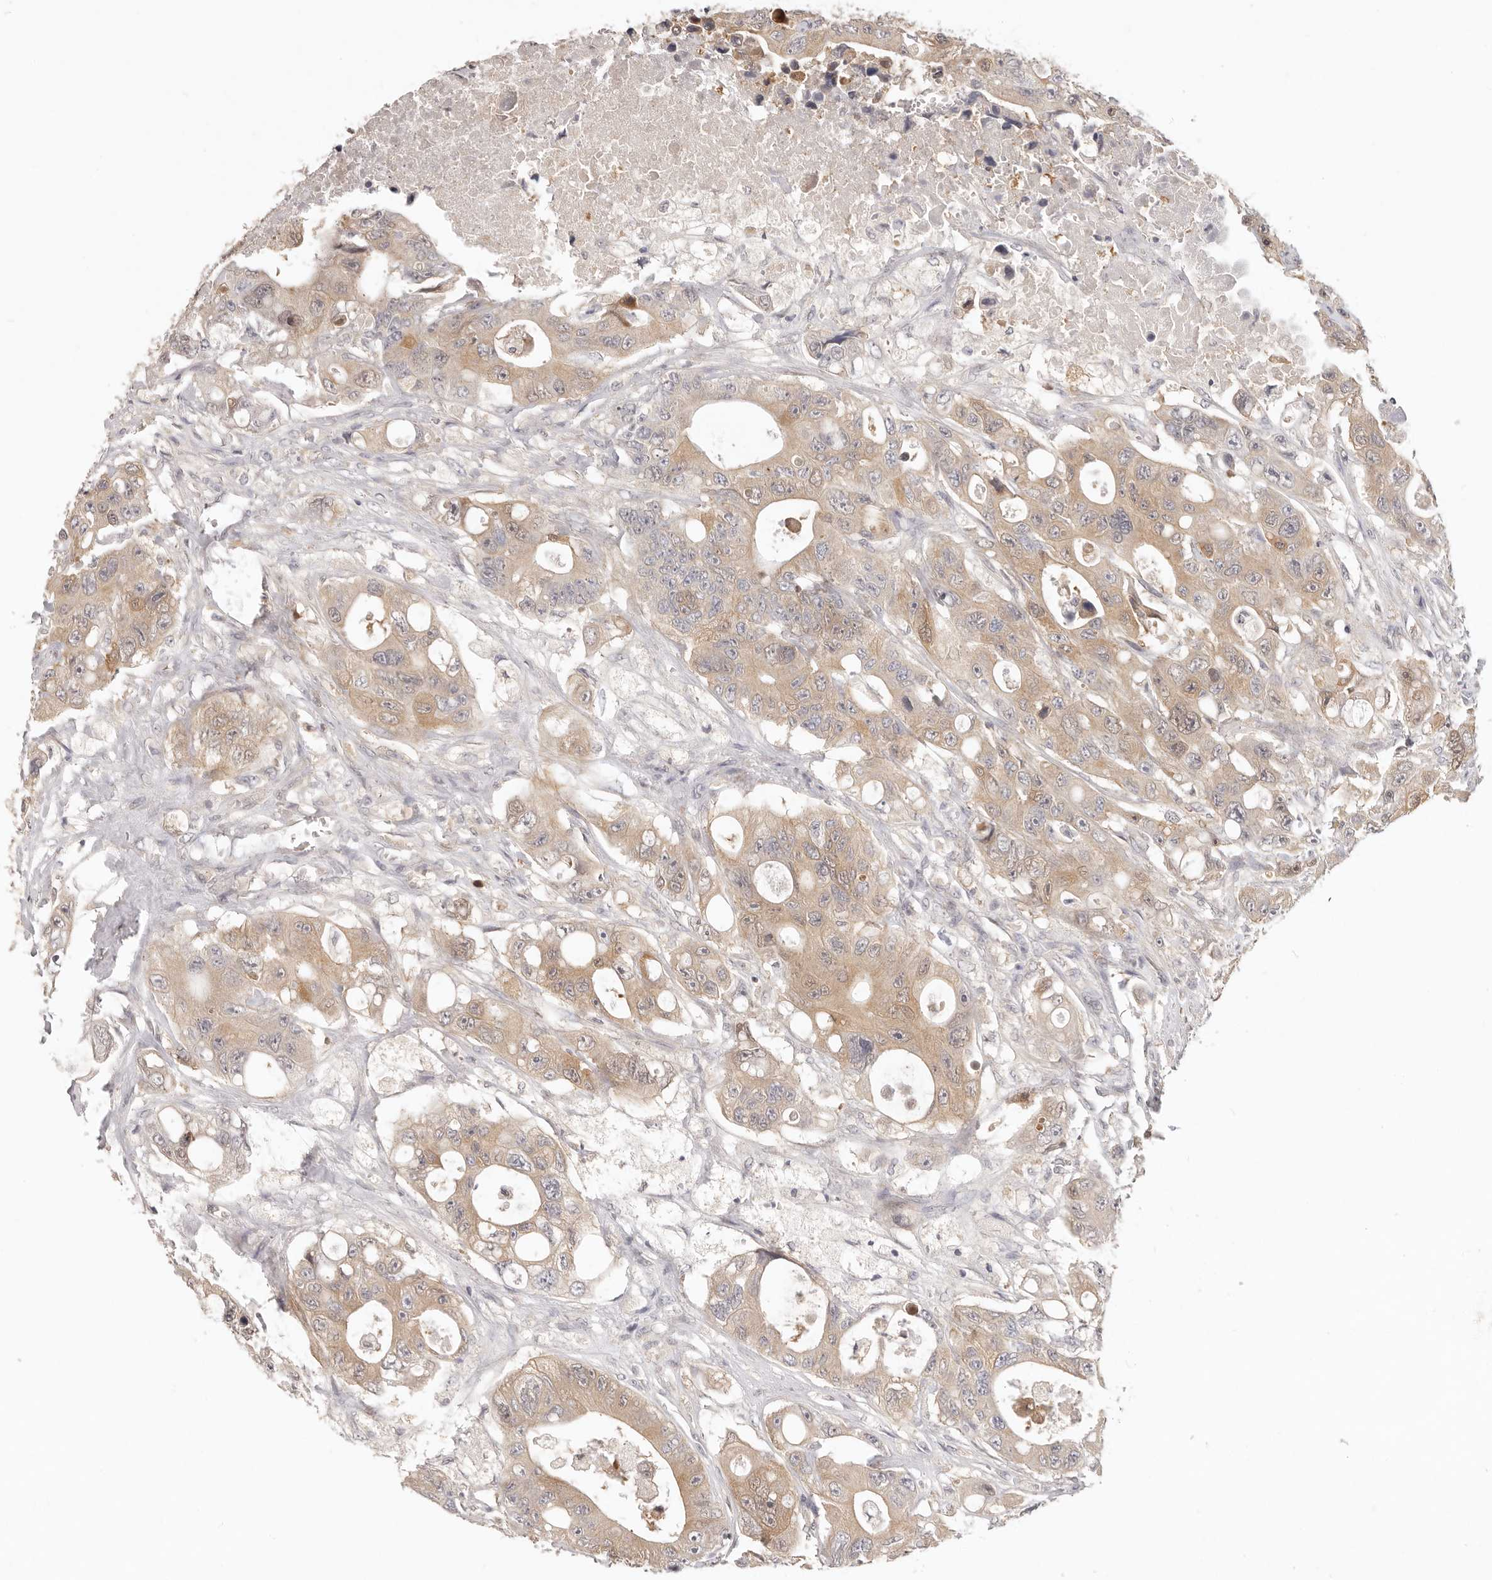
{"staining": {"intensity": "moderate", "quantity": ">75%", "location": "cytoplasmic/membranous"}, "tissue": "colorectal cancer", "cell_type": "Tumor cells", "image_type": "cancer", "snomed": [{"axis": "morphology", "description": "Adenocarcinoma, NOS"}, {"axis": "topography", "description": "Colon"}], "caption": "Moderate cytoplasmic/membranous protein positivity is appreciated in approximately >75% of tumor cells in adenocarcinoma (colorectal).", "gene": "GGPS1", "patient": {"sex": "female", "age": 46}}